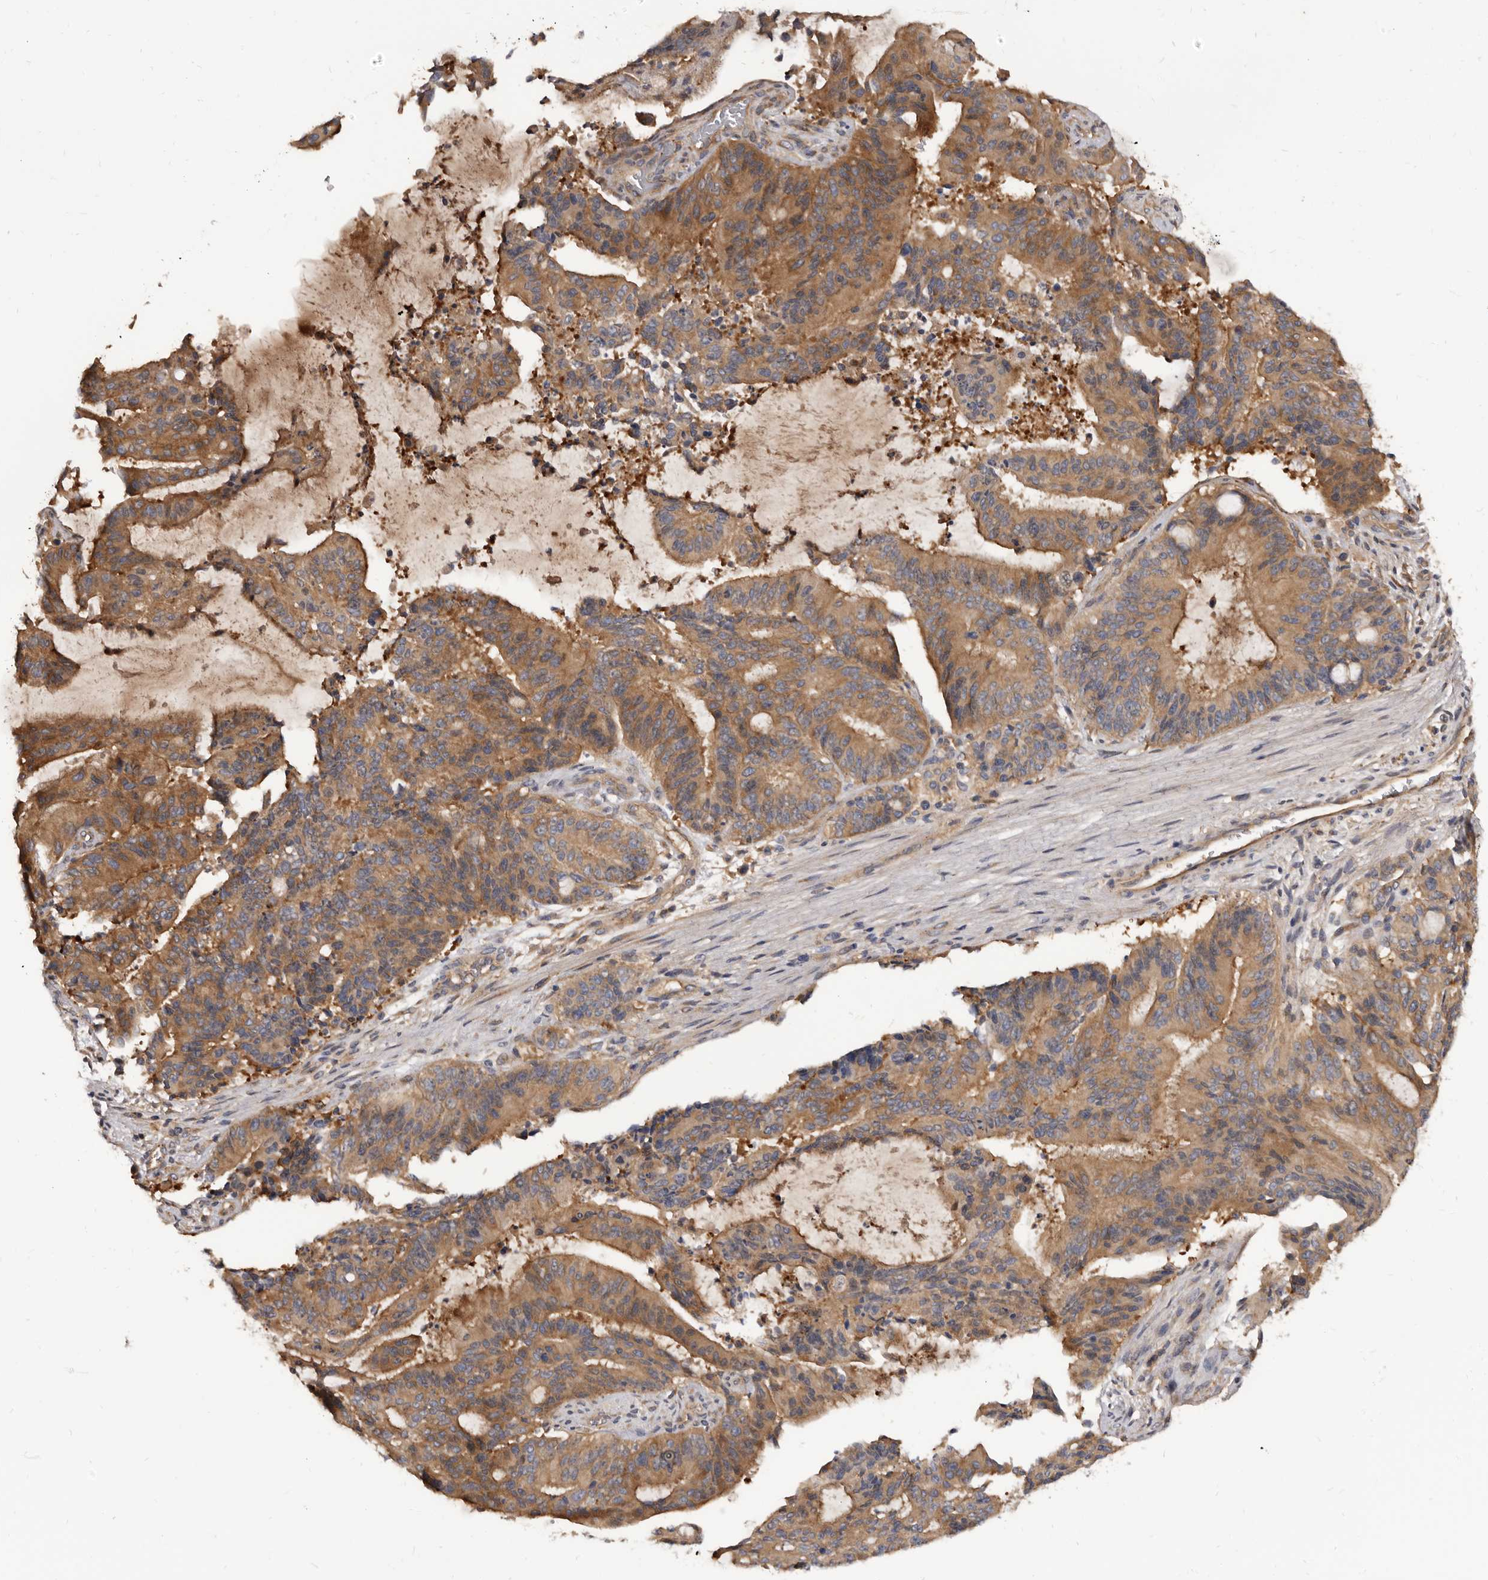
{"staining": {"intensity": "moderate", "quantity": ">75%", "location": "cytoplasmic/membranous"}, "tissue": "liver cancer", "cell_type": "Tumor cells", "image_type": "cancer", "snomed": [{"axis": "morphology", "description": "Normal tissue, NOS"}, {"axis": "morphology", "description": "Cholangiocarcinoma"}, {"axis": "topography", "description": "Liver"}, {"axis": "topography", "description": "Peripheral nerve tissue"}], "caption": "Liver cholangiocarcinoma was stained to show a protein in brown. There is medium levels of moderate cytoplasmic/membranous positivity in approximately >75% of tumor cells.", "gene": "ADAMTS20", "patient": {"sex": "female", "age": 73}}